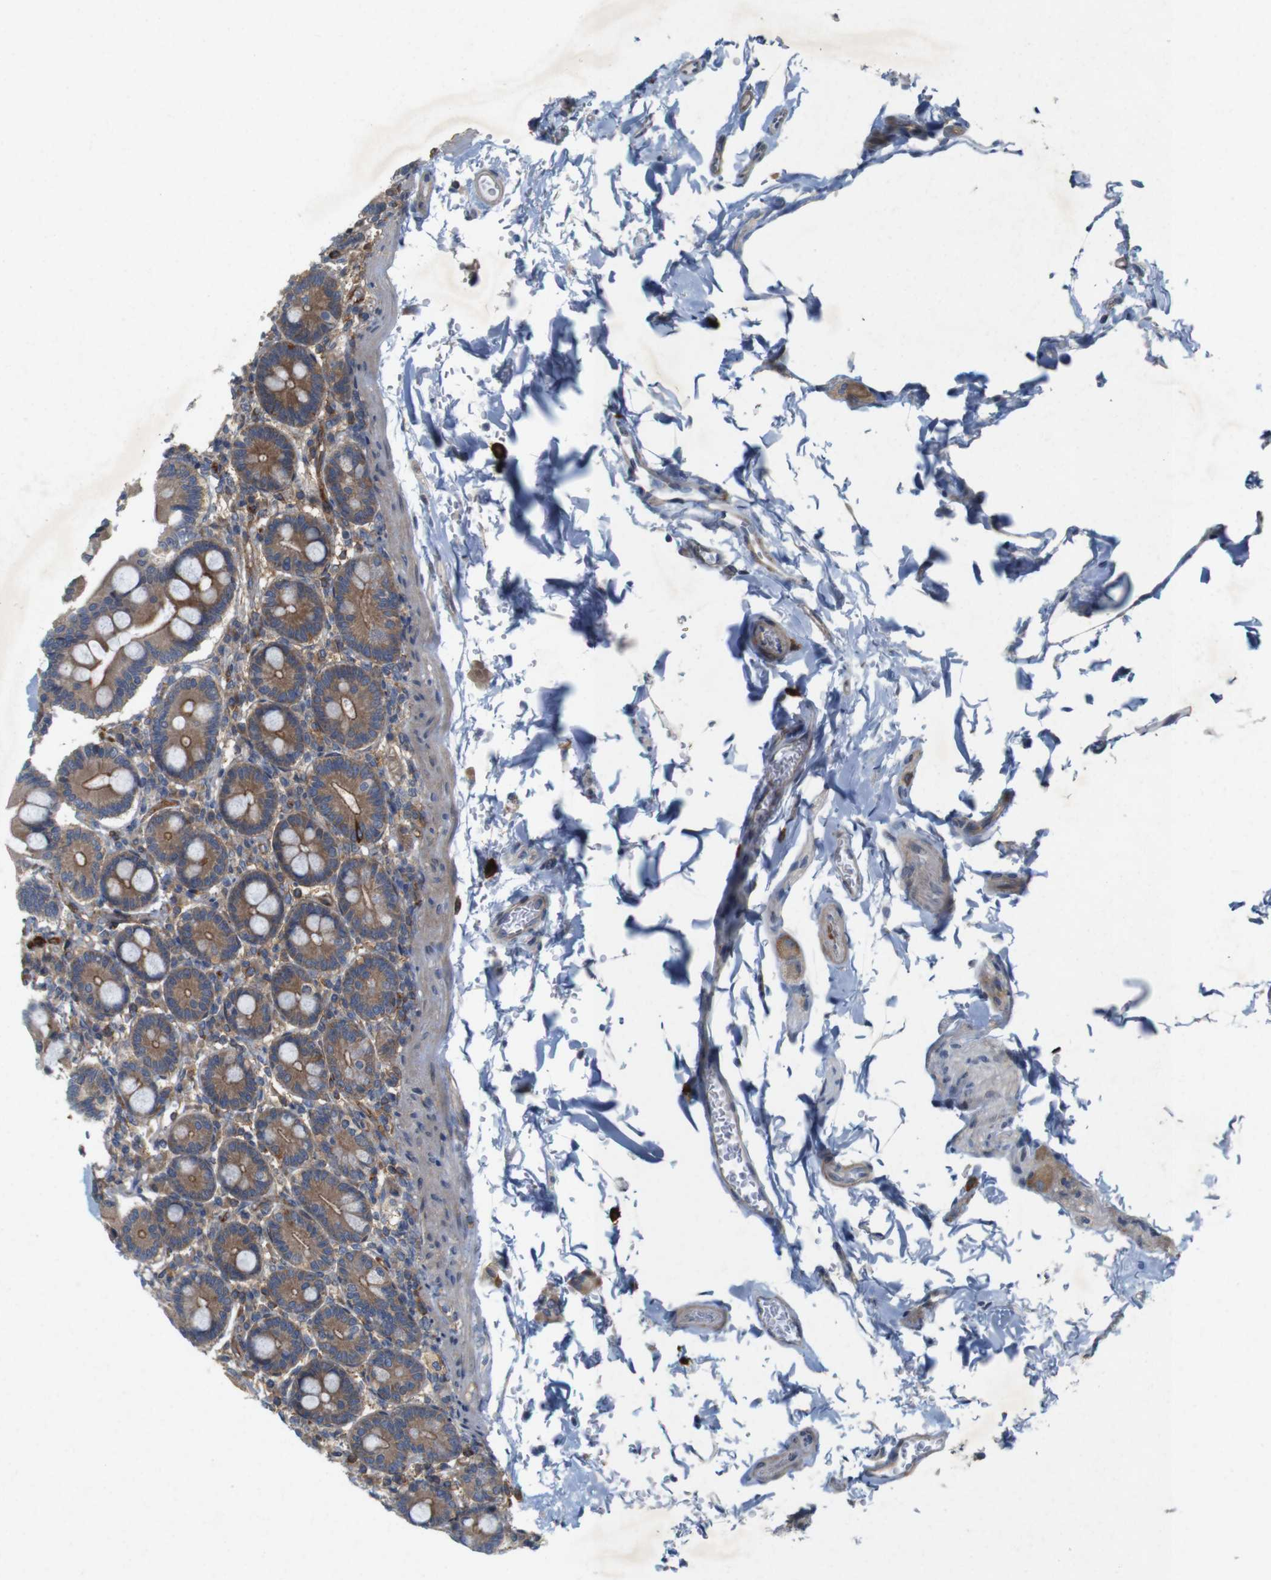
{"staining": {"intensity": "moderate", "quantity": ">75%", "location": "cytoplasmic/membranous"}, "tissue": "duodenum", "cell_type": "Glandular cells", "image_type": "normal", "snomed": [{"axis": "morphology", "description": "Normal tissue, NOS"}, {"axis": "topography", "description": "Duodenum"}], "caption": "An IHC histopathology image of benign tissue is shown. Protein staining in brown labels moderate cytoplasmic/membranous positivity in duodenum within glandular cells.", "gene": "SIGLEC8", "patient": {"sex": "male", "age": 54}}